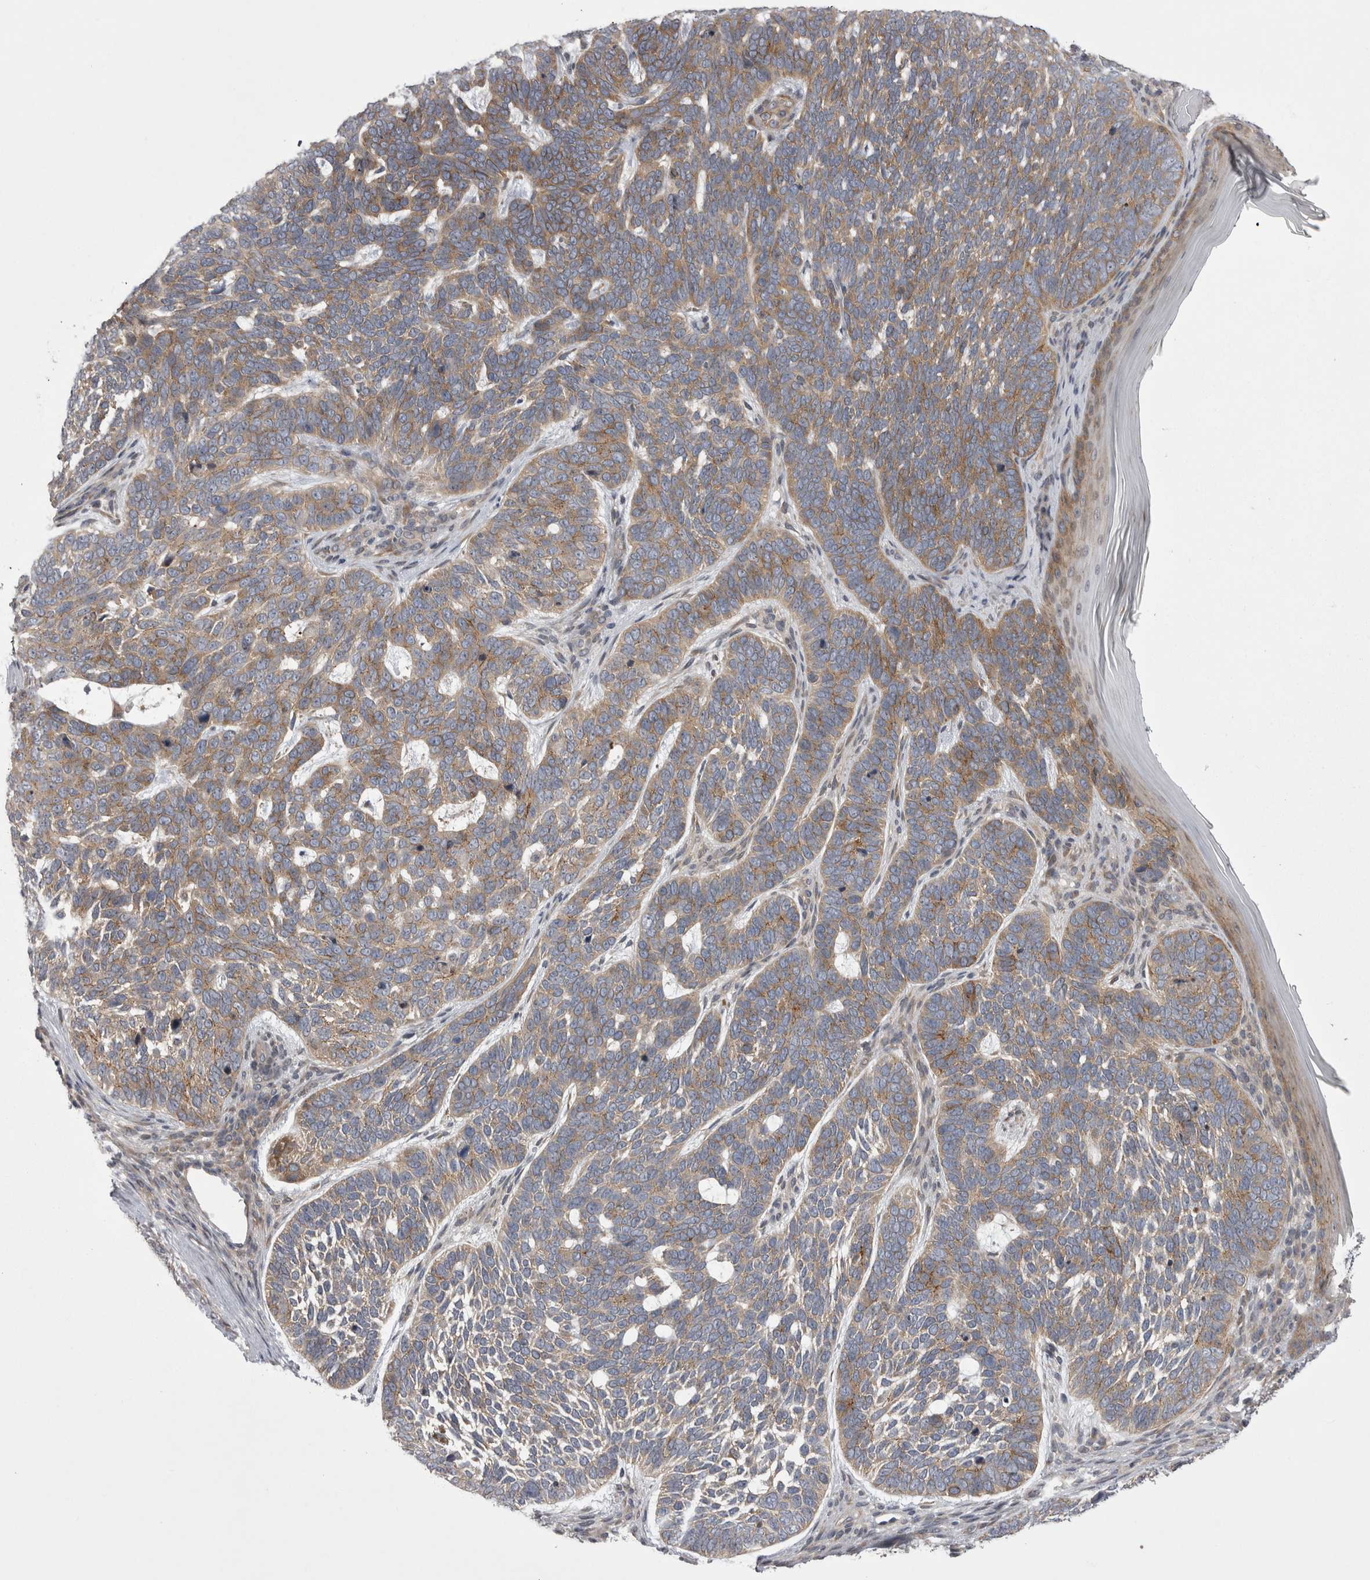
{"staining": {"intensity": "moderate", "quantity": ">75%", "location": "cytoplasmic/membranous"}, "tissue": "skin cancer", "cell_type": "Tumor cells", "image_type": "cancer", "snomed": [{"axis": "morphology", "description": "Basal cell carcinoma"}, {"axis": "topography", "description": "Skin"}], "caption": "Immunohistochemistry (IHC) image of neoplastic tissue: human skin basal cell carcinoma stained using IHC displays medium levels of moderate protein expression localized specifically in the cytoplasmic/membranous of tumor cells, appearing as a cytoplasmic/membranous brown color.", "gene": "NENF", "patient": {"sex": "female", "age": 85}}